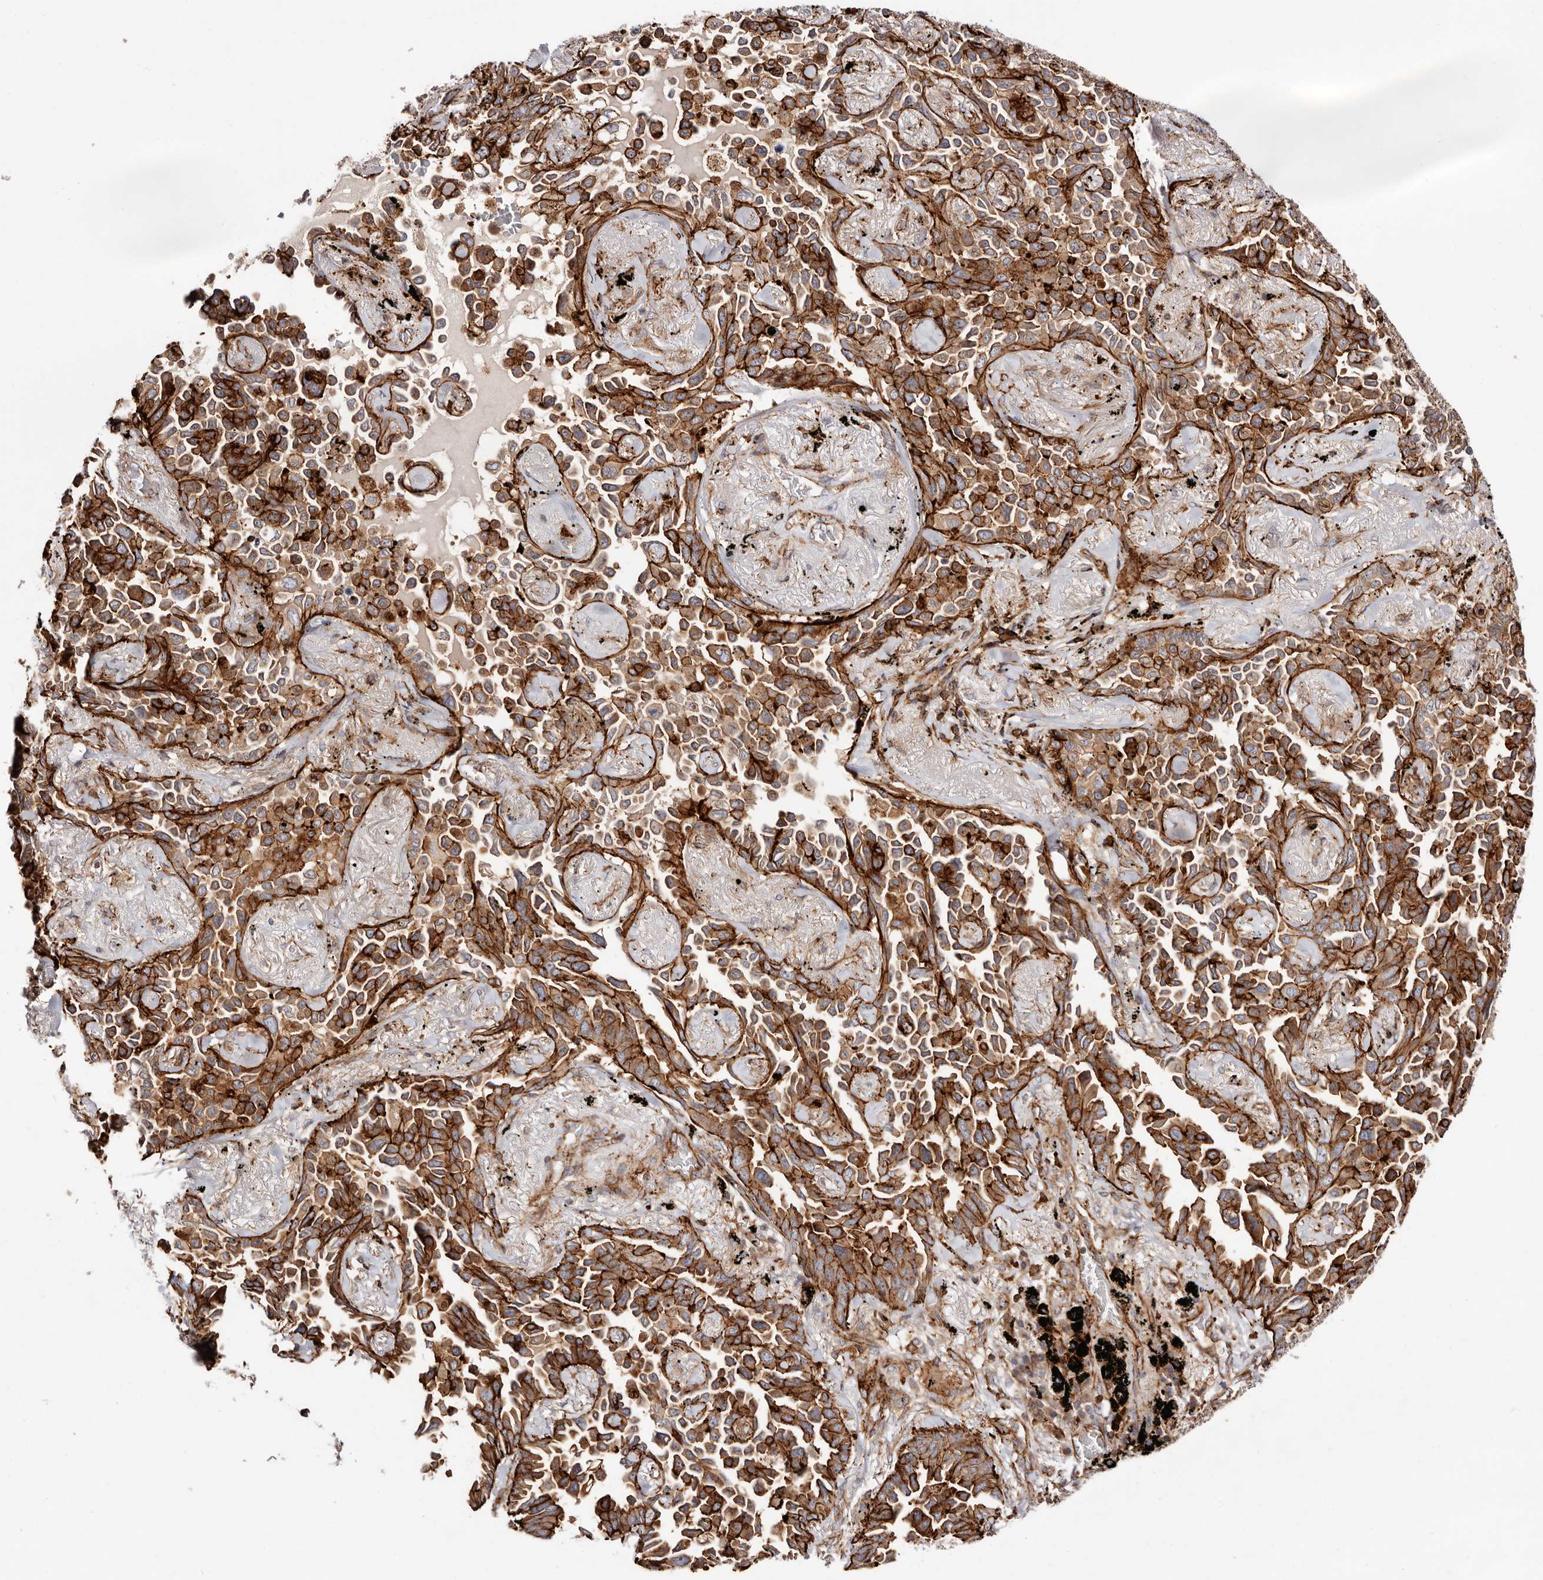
{"staining": {"intensity": "strong", "quantity": ">75%", "location": "cytoplasmic/membranous"}, "tissue": "lung cancer", "cell_type": "Tumor cells", "image_type": "cancer", "snomed": [{"axis": "morphology", "description": "Adenocarcinoma, NOS"}, {"axis": "topography", "description": "Lung"}], "caption": "Immunohistochemistry of human adenocarcinoma (lung) shows high levels of strong cytoplasmic/membranous staining in approximately >75% of tumor cells. (Brightfield microscopy of DAB IHC at high magnification).", "gene": "PTPN22", "patient": {"sex": "female", "age": 67}}